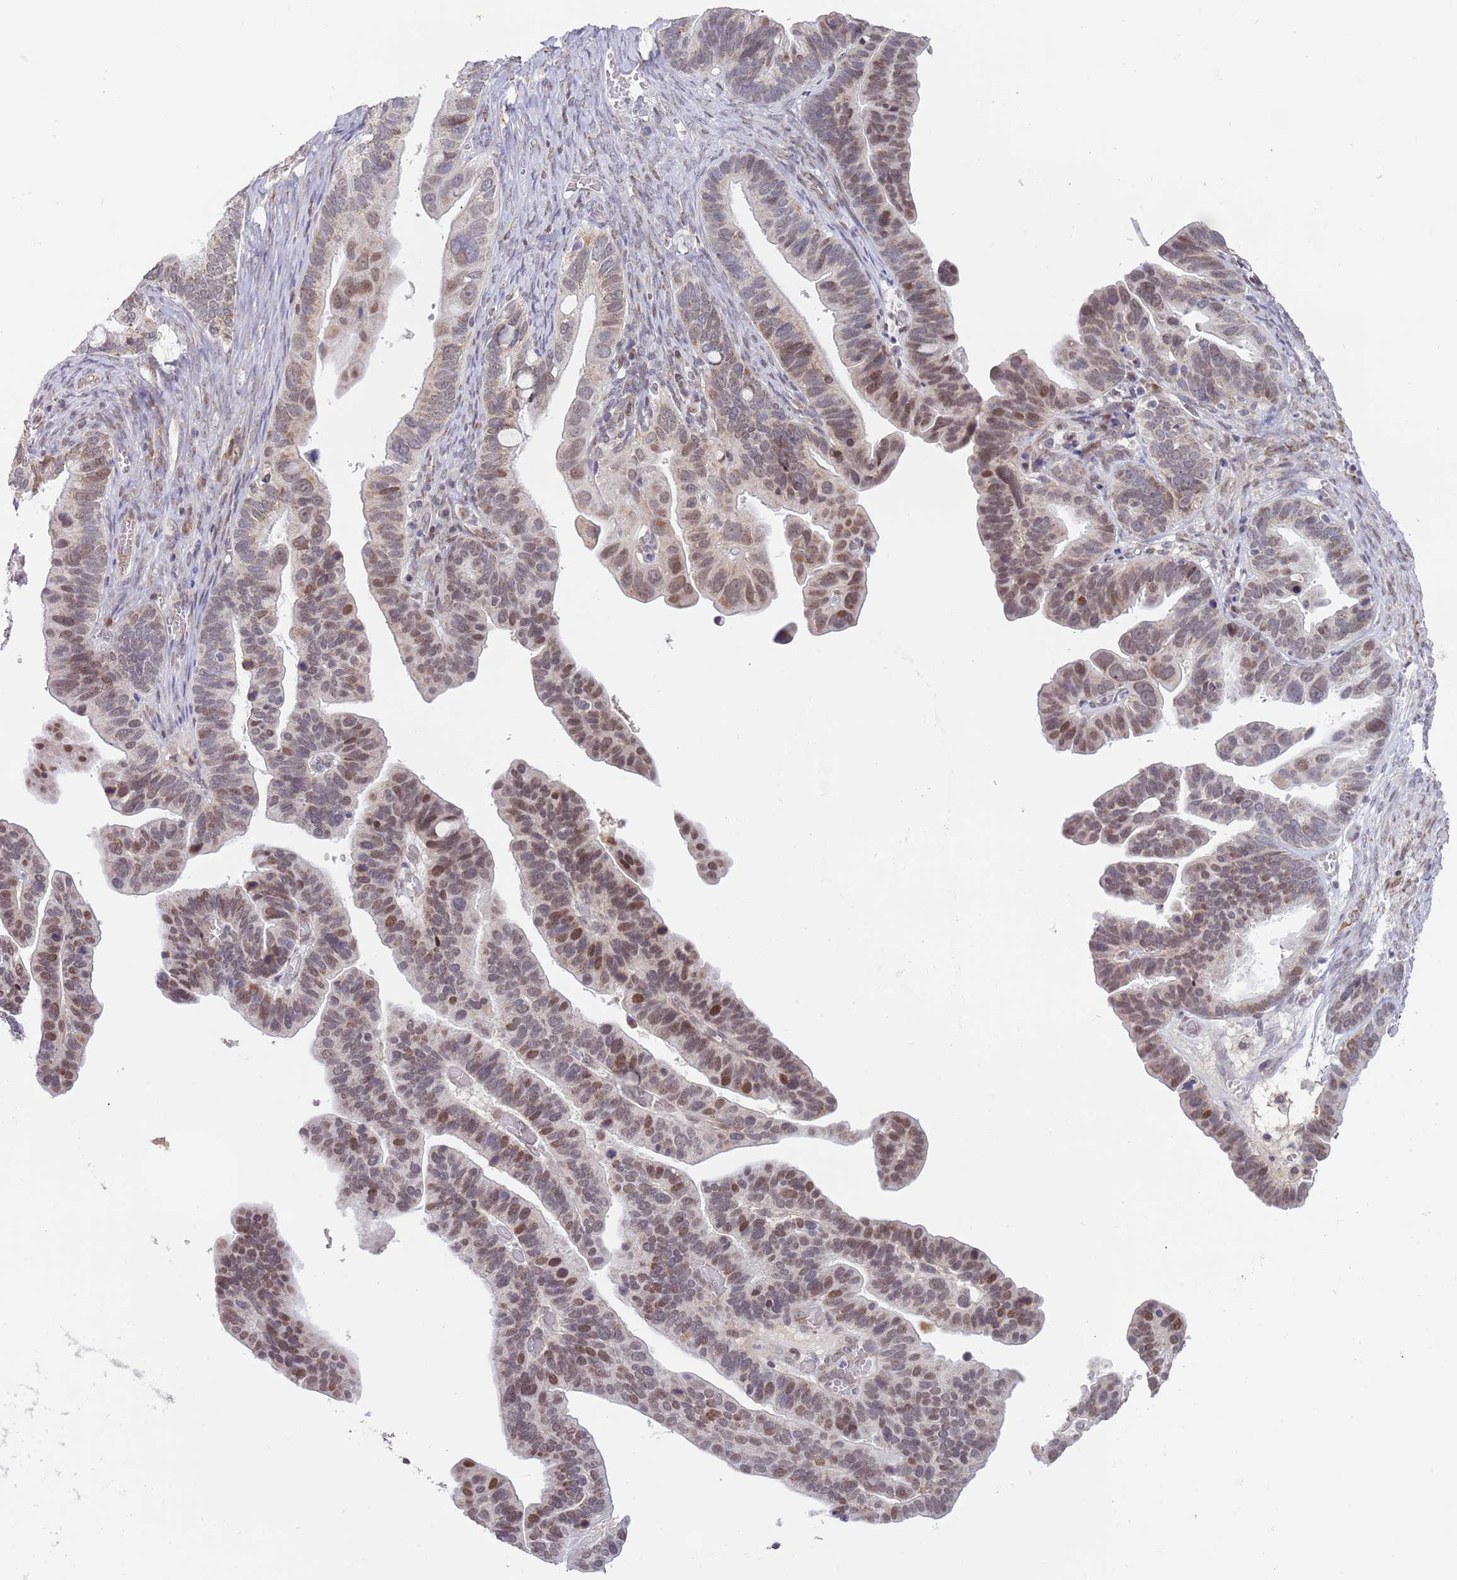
{"staining": {"intensity": "moderate", "quantity": "25%-75%", "location": "cytoplasmic/membranous,nuclear"}, "tissue": "ovarian cancer", "cell_type": "Tumor cells", "image_type": "cancer", "snomed": [{"axis": "morphology", "description": "Cystadenocarcinoma, serous, NOS"}, {"axis": "topography", "description": "Ovary"}], "caption": "A brown stain highlights moderate cytoplasmic/membranous and nuclear staining of a protein in human ovarian cancer tumor cells.", "gene": "TIMM13", "patient": {"sex": "female", "age": 56}}